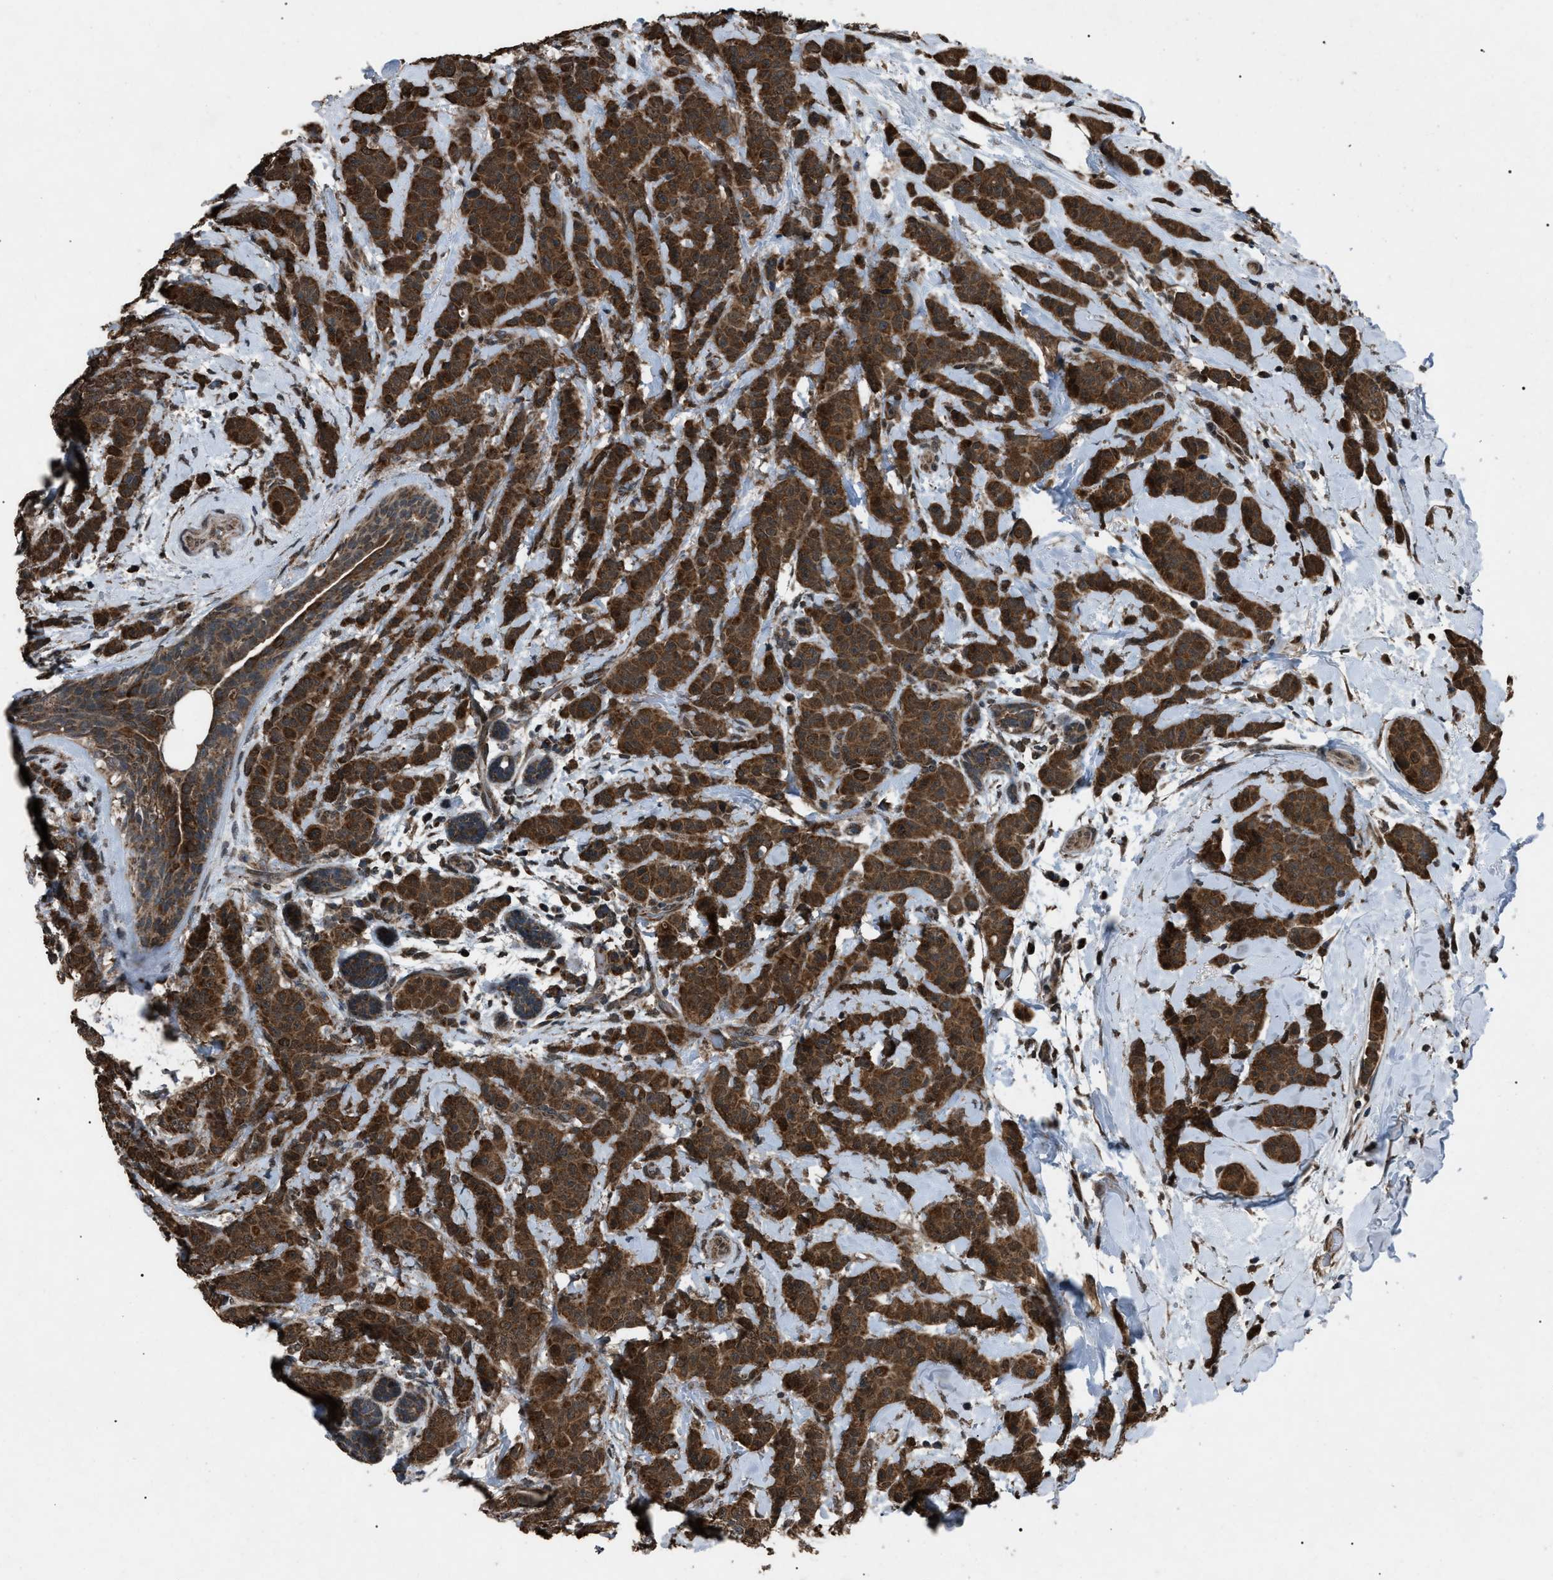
{"staining": {"intensity": "strong", "quantity": ">75%", "location": "cytoplasmic/membranous"}, "tissue": "breast cancer", "cell_type": "Tumor cells", "image_type": "cancer", "snomed": [{"axis": "morphology", "description": "Normal tissue, NOS"}, {"axis": "morphology", "description": "Duct carcinoma"}, {"axis": "topography", "description": "Breast"}], "caption": "A high amount of strong cytoplasmic/membranous expression is identified in approximately >75% of tumor cells in intraductal carcinoma (breast) tissue.", "gene": "ZFAND2A", "patient": {"sex": "female", "age": 40}}